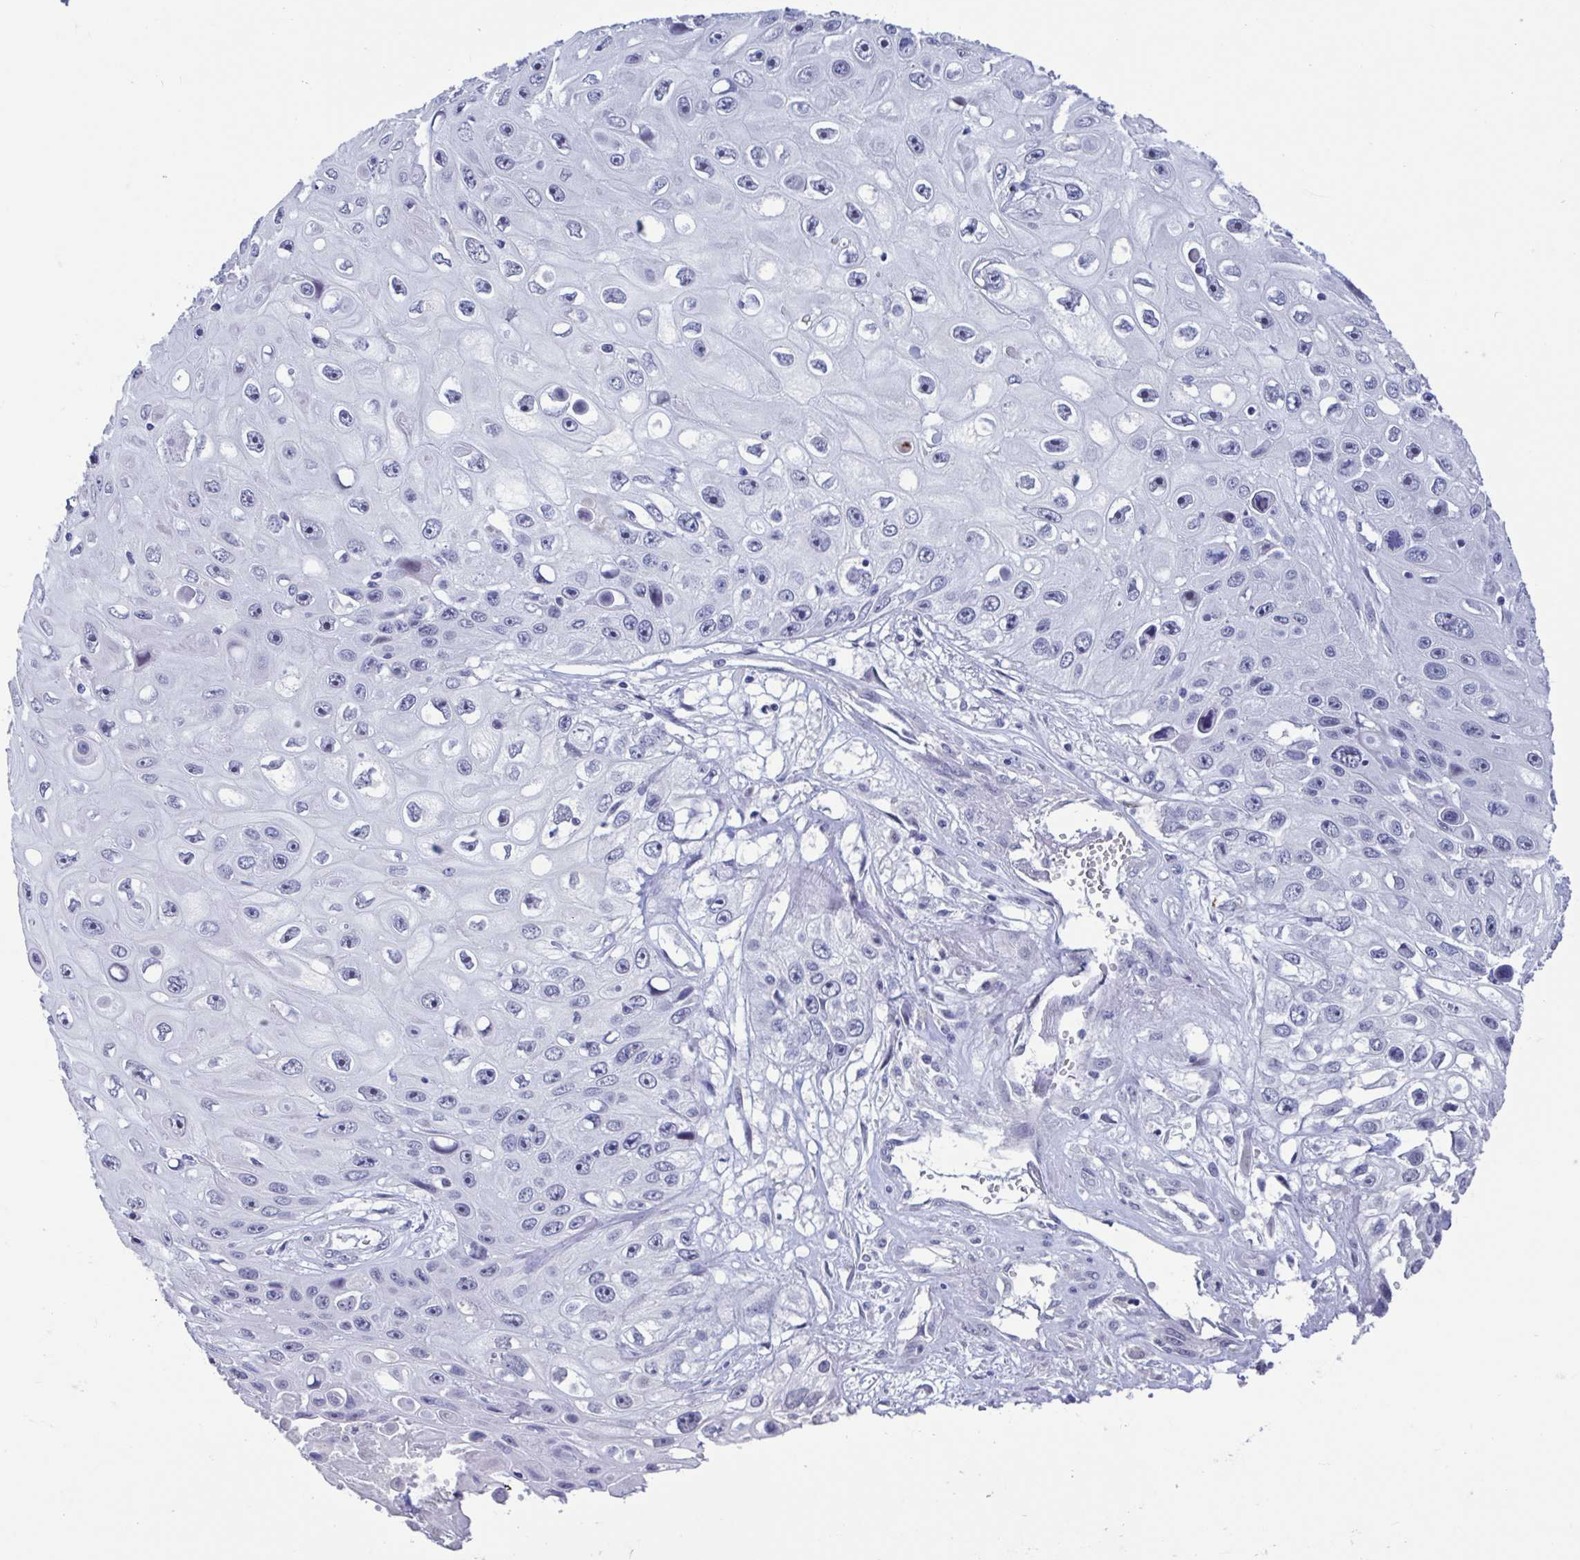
{"staining": {"intensity": "negative", "quantity": "none", "location": "none"}, "tissue": "skin cancer", "cell_type": "Tumor cells", "image_type": "cancer", "snomed": [{"axis": "morphology", "description": "Squamous cell carcinoma, NOS"}, {"axis": "topography", "description": "Skin"}], "caption": "This histopathology image is of skin cancer stained with immunohistochemistry (IHC) to label a protein in brown with the nuclei are counter-stained blue. There is no staining in tumor cells.", "gene": "PERM1", "patient": {"sex": "male", "age": 82}}